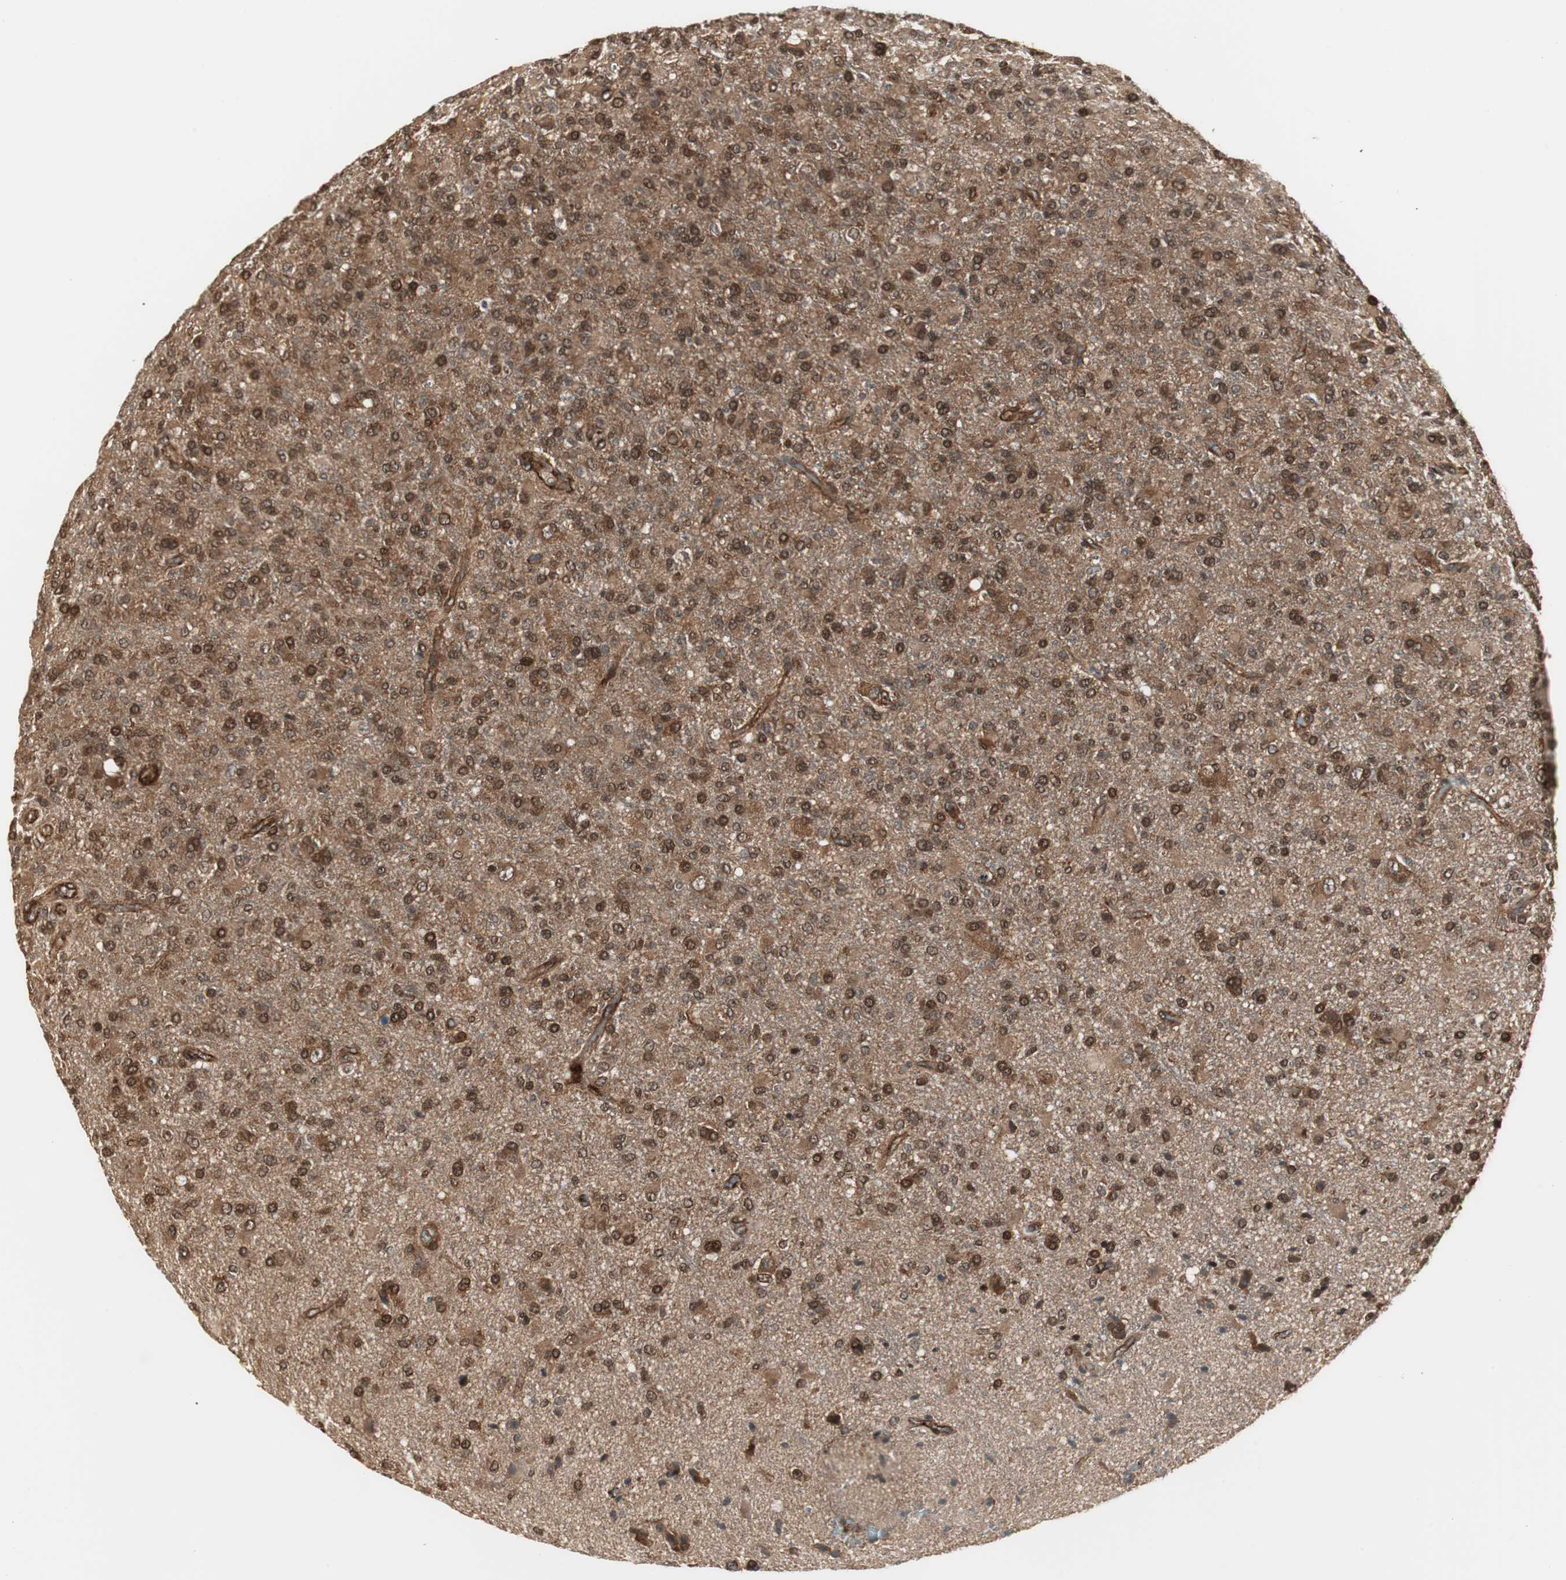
{"staining": {"intensity": "strong", "quantity": ">75%", "location": "cytoplasmic/membranous,nuclear"}, "tissue": "glioma", "cell_type": "Tumor cells", "image_type": "cancer", "snomed": [{"axis": "morphology", "description": "Glioma, malignant, High grade"}, {"axis": "topography", "description": "Brain"}], "caption": "There is high levels of strong cytoplasmic/membranous and nuclear staining in tumor cells of malignant glioma (high-grade), as demonstrated by immunohistochemical staining (brown color).", "gene": "PTPN11", "patient": {"sex": "male", "age": 71}}